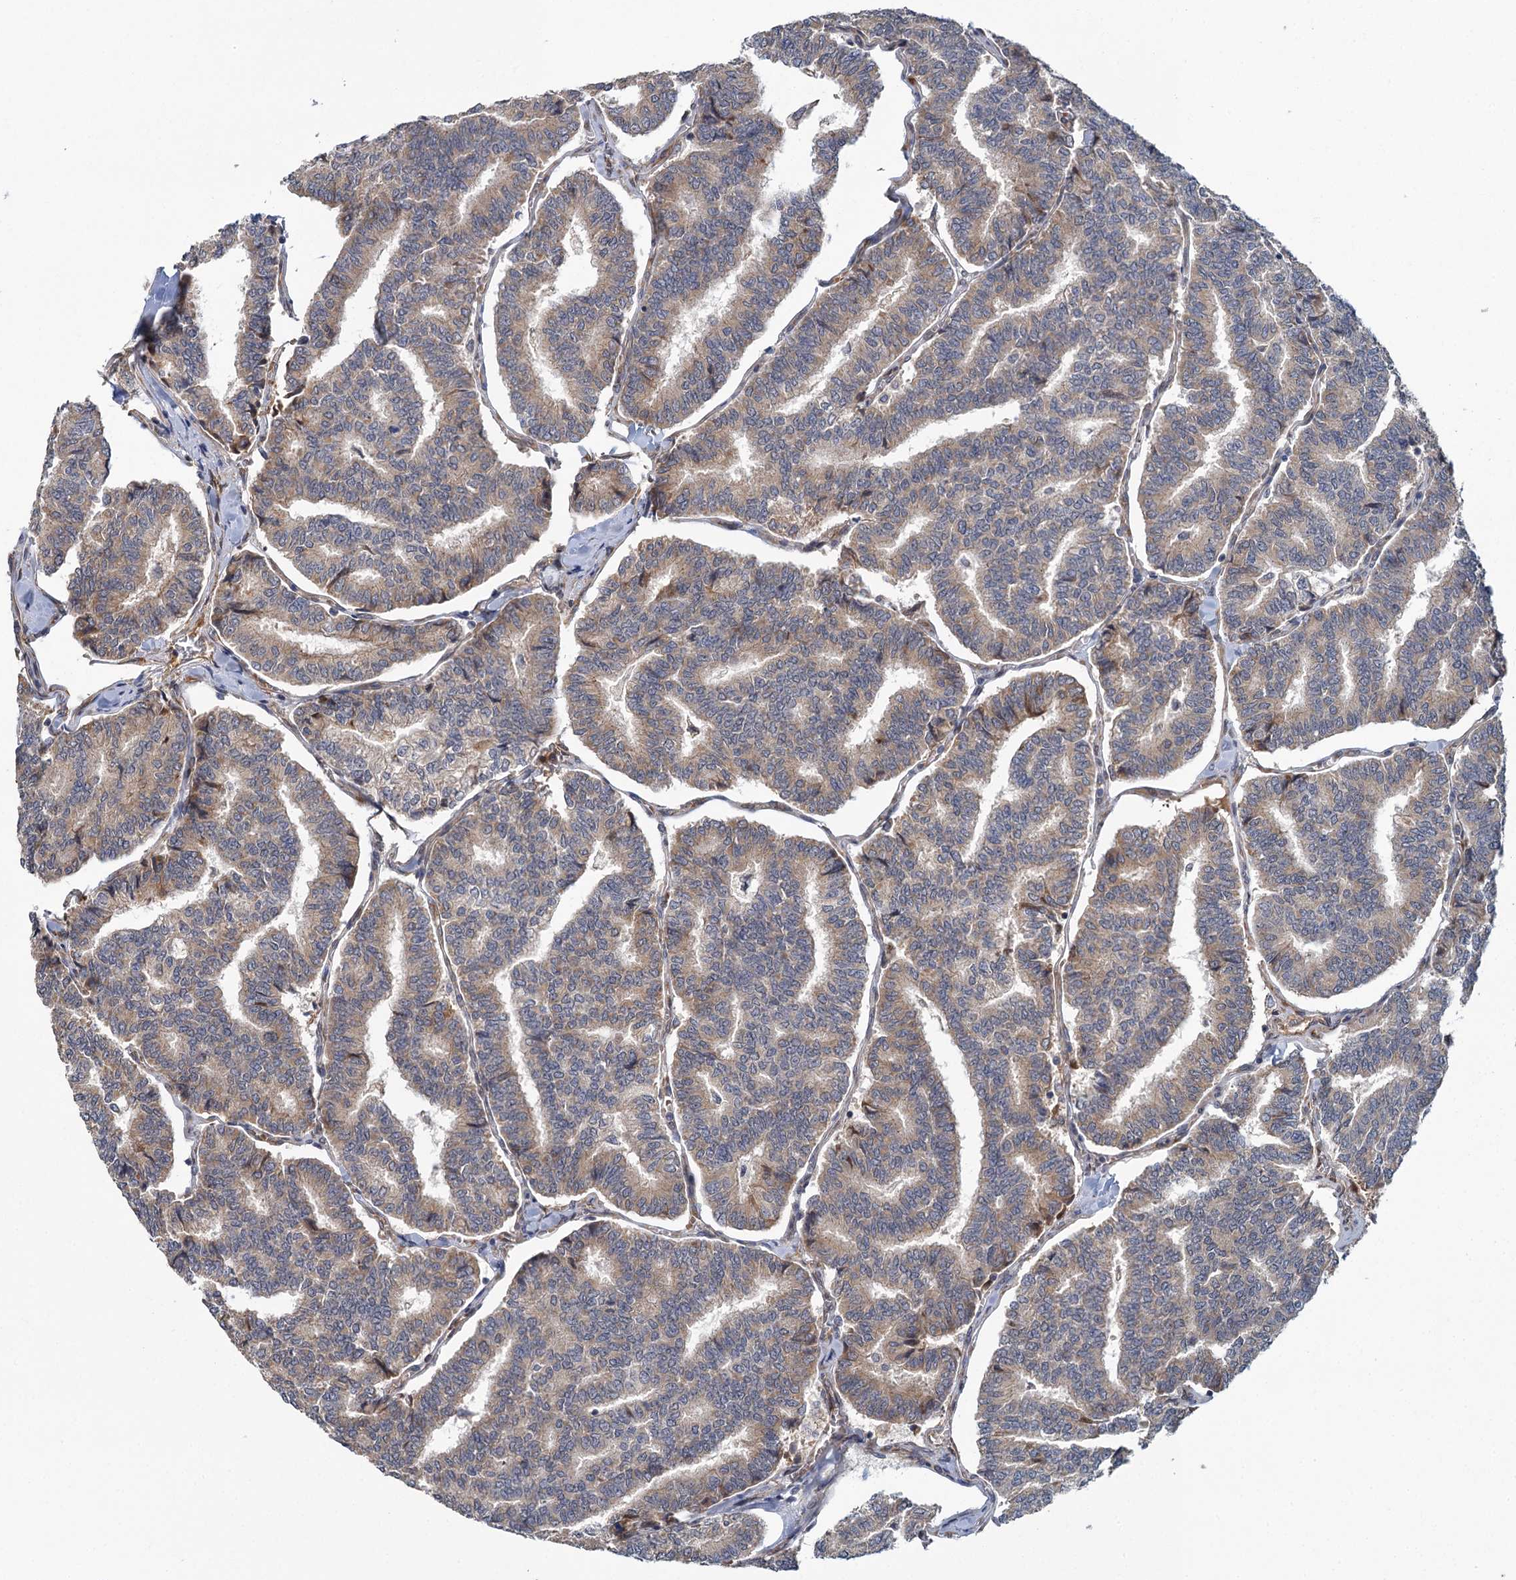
{"staining": {"intensity": "moderate", "quantity": ">75%", "location": "cytoplasmic/membranous"}, "tissue": "thyroid cancer", "cell_type": "Tumor cells", "image_type": "cancer", "snomed": [{"axis": "morphology", "description": "Papillary adenocarcinoma, NOS"}, {"axis": "topography", "description": "Thyroid gland"}], "caption": "A high-resolution micrograph shows immunohistochemistry staining of thyroid papillary adenocarcinoma, which exhibits moderate cytoplasmic/membranous positivity in approximately >75% of tumor cells.", "gene": "APBA2", "patient": {"sex": "female", "age": 35}}